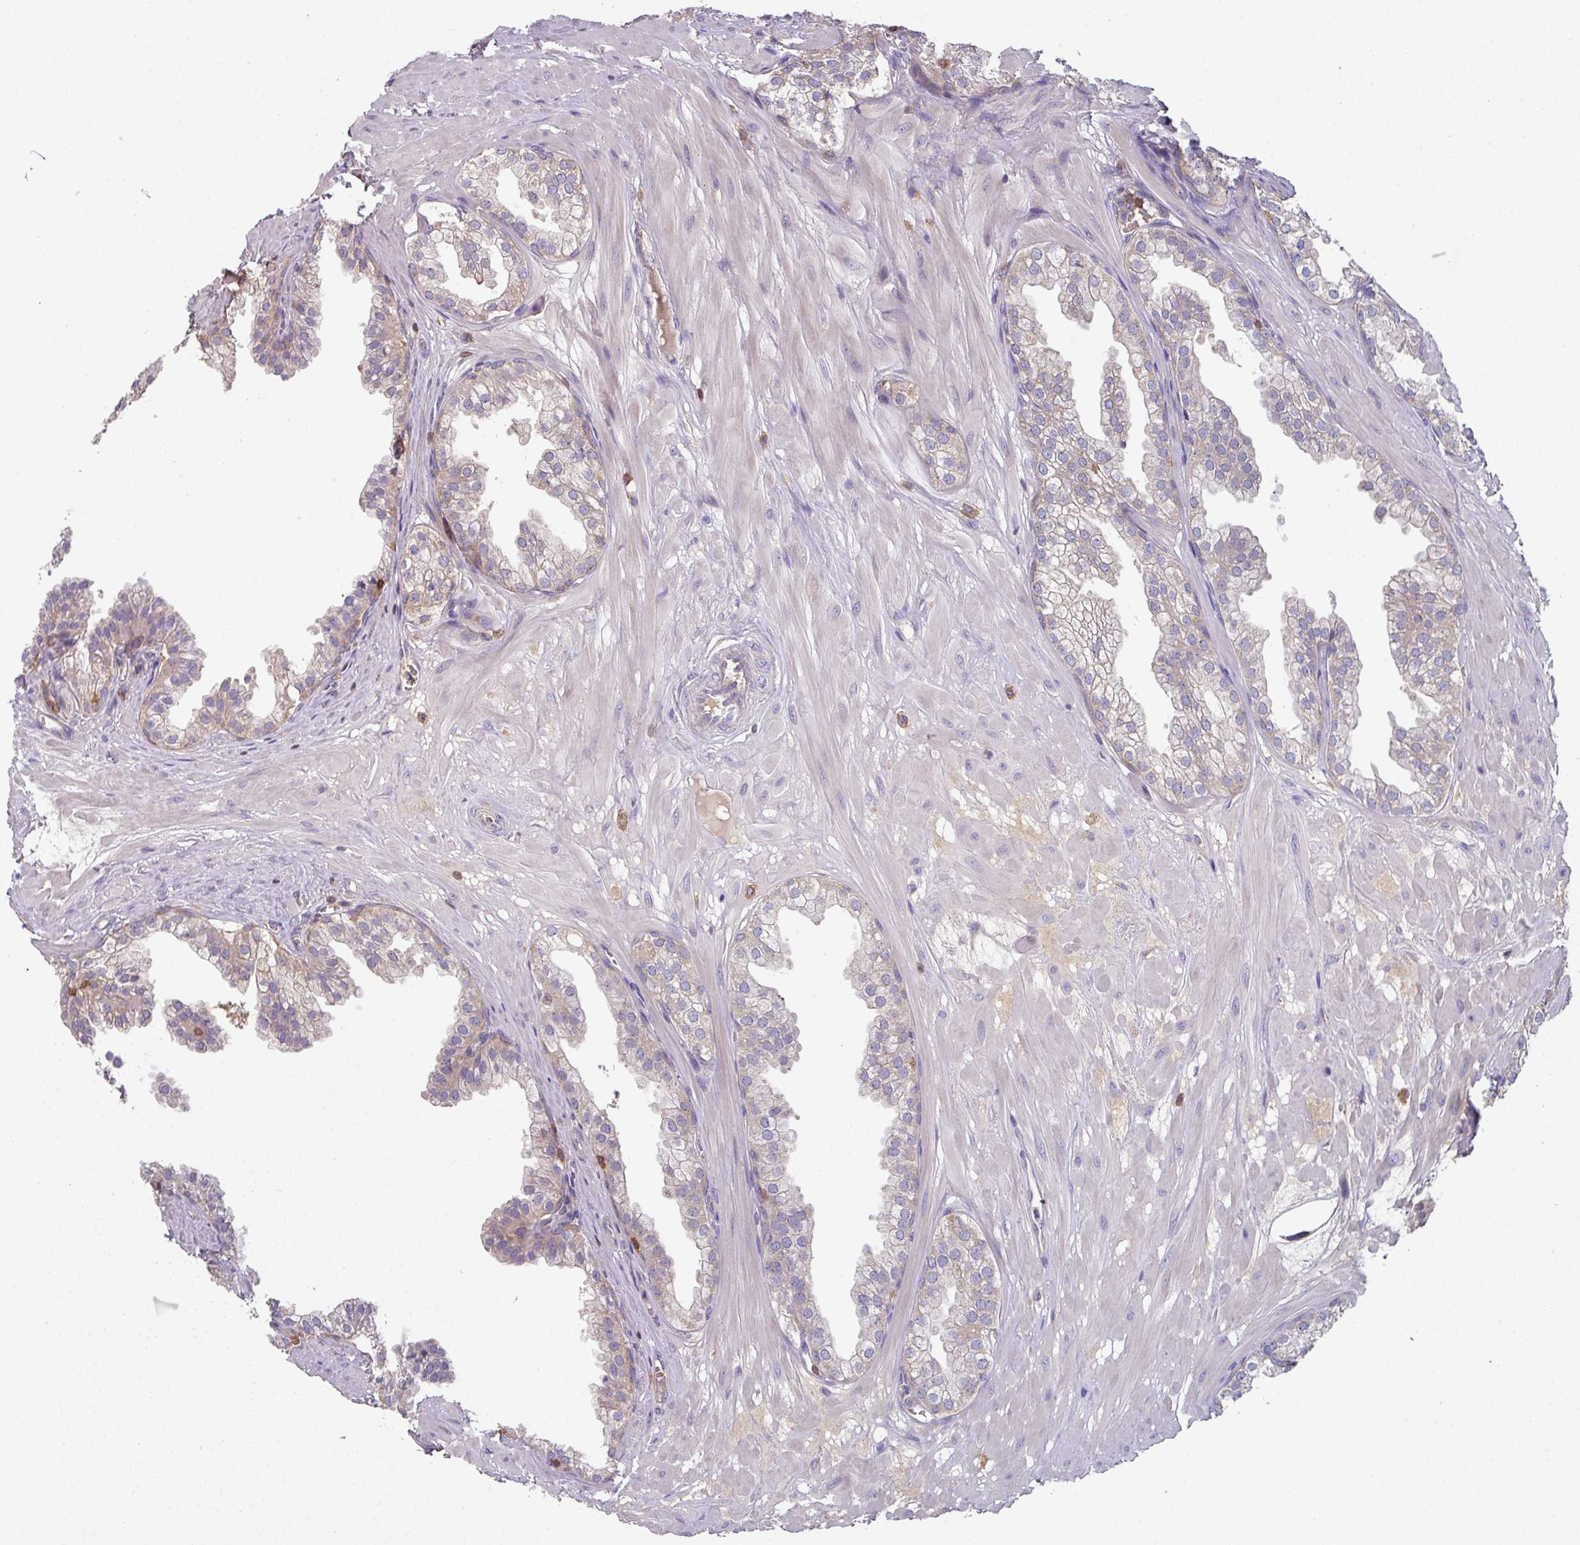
{"staining": {"intensity": "weak", "quantity": "<25%", "location": "cytoplasmic/membranous"}, "tissue": "prostate", "cell_type": "Glandular cells", "image_type": "normal", "snomed": [{"axis": "morphology", "description": "Normal tissue, NOS"}, {"axis": "topography", "description": "Prostate"}, {"axis": "topography", "description": "Peripheral nerve tissue"}], "caption": "DAB (3,3'-diaminobenzidine) immunohistochemical staining of unremarkable prostate shows no significant positivity in glandular cells.", "gene": "CD3G", "patient": {"sex": "male", "age": 55}}